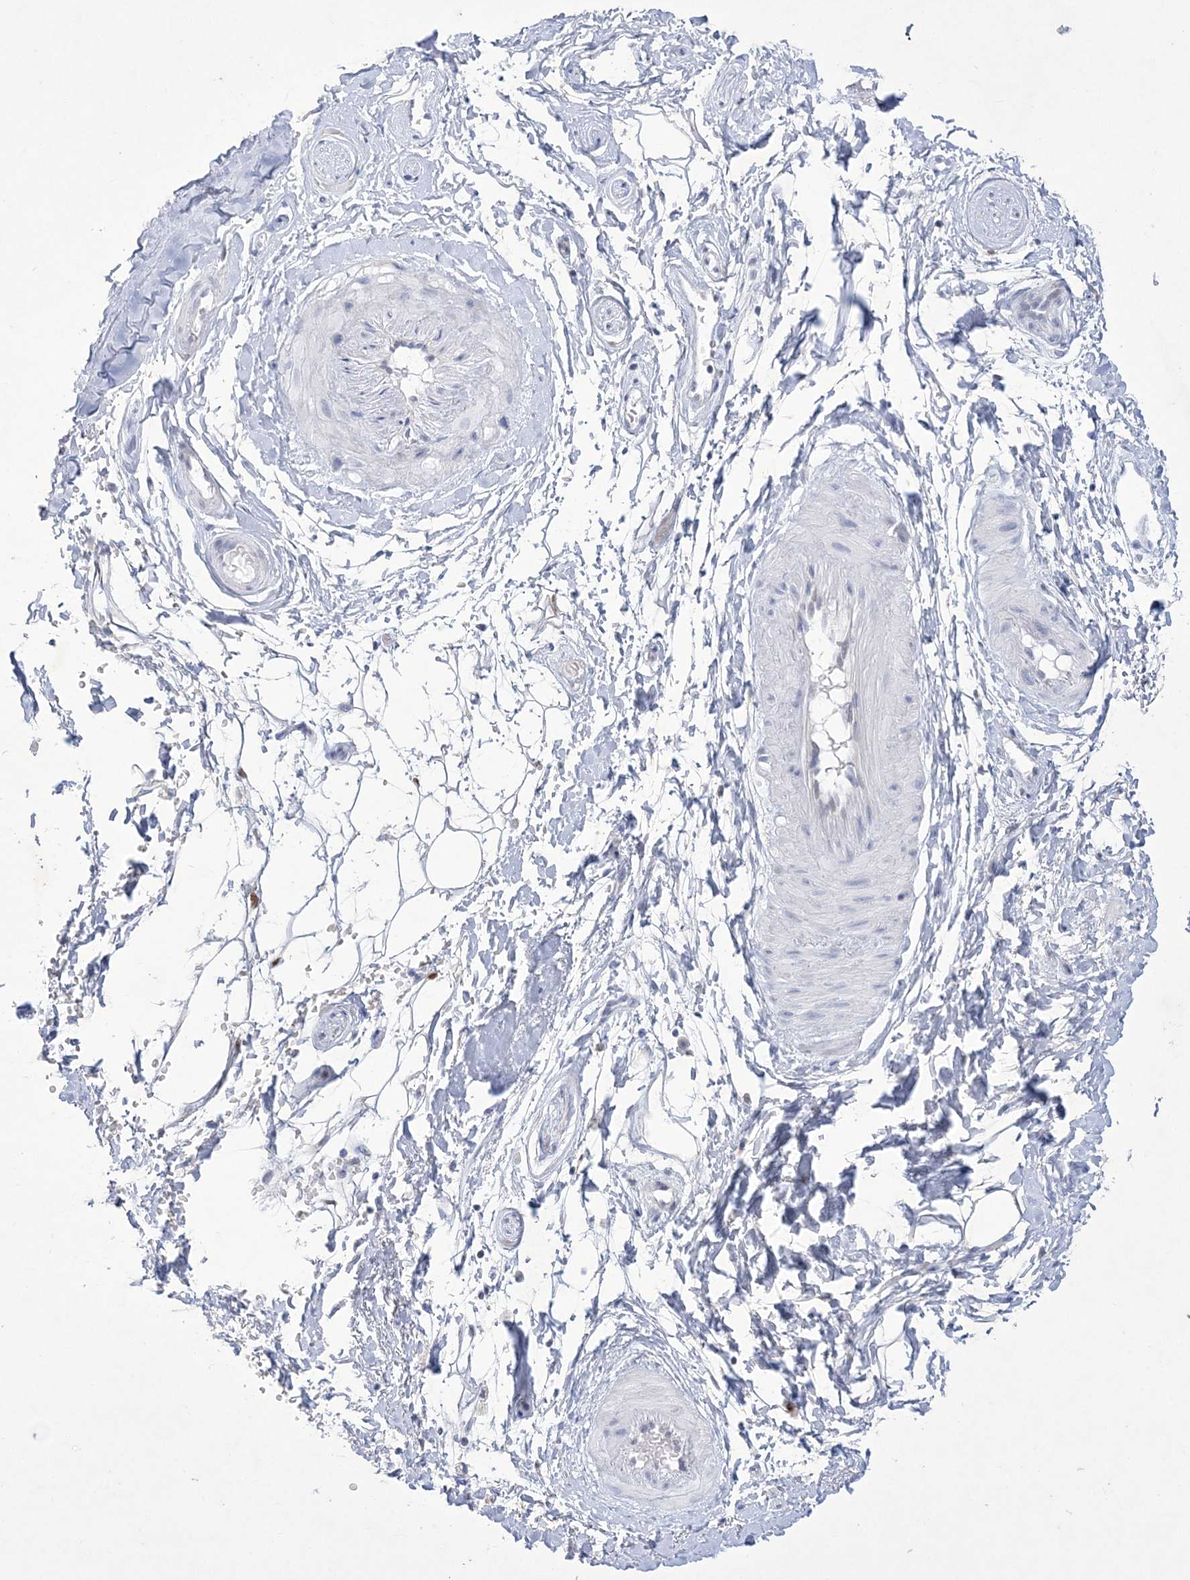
{"staining": {"intensity": "negative", "quantity": "none", "location": "none"}, "tissue": "adipose tissue", "cell_type": "Adipocytes", "image_type": "normal", "snomed": [{"axis": "morphology", "description": "Normal tissue, NOS"}, {"axis": "morphology", "description": "Basal cell carcinoma"}, {"axis": "topography", "description": "Skin"}], "caption": "The immunohistochemistry (IHC) micrograph has no significant expression in adipocytes of adipose tissue.", "gene": "WDR27", "patient": {"sex": "female", "age": 89}}